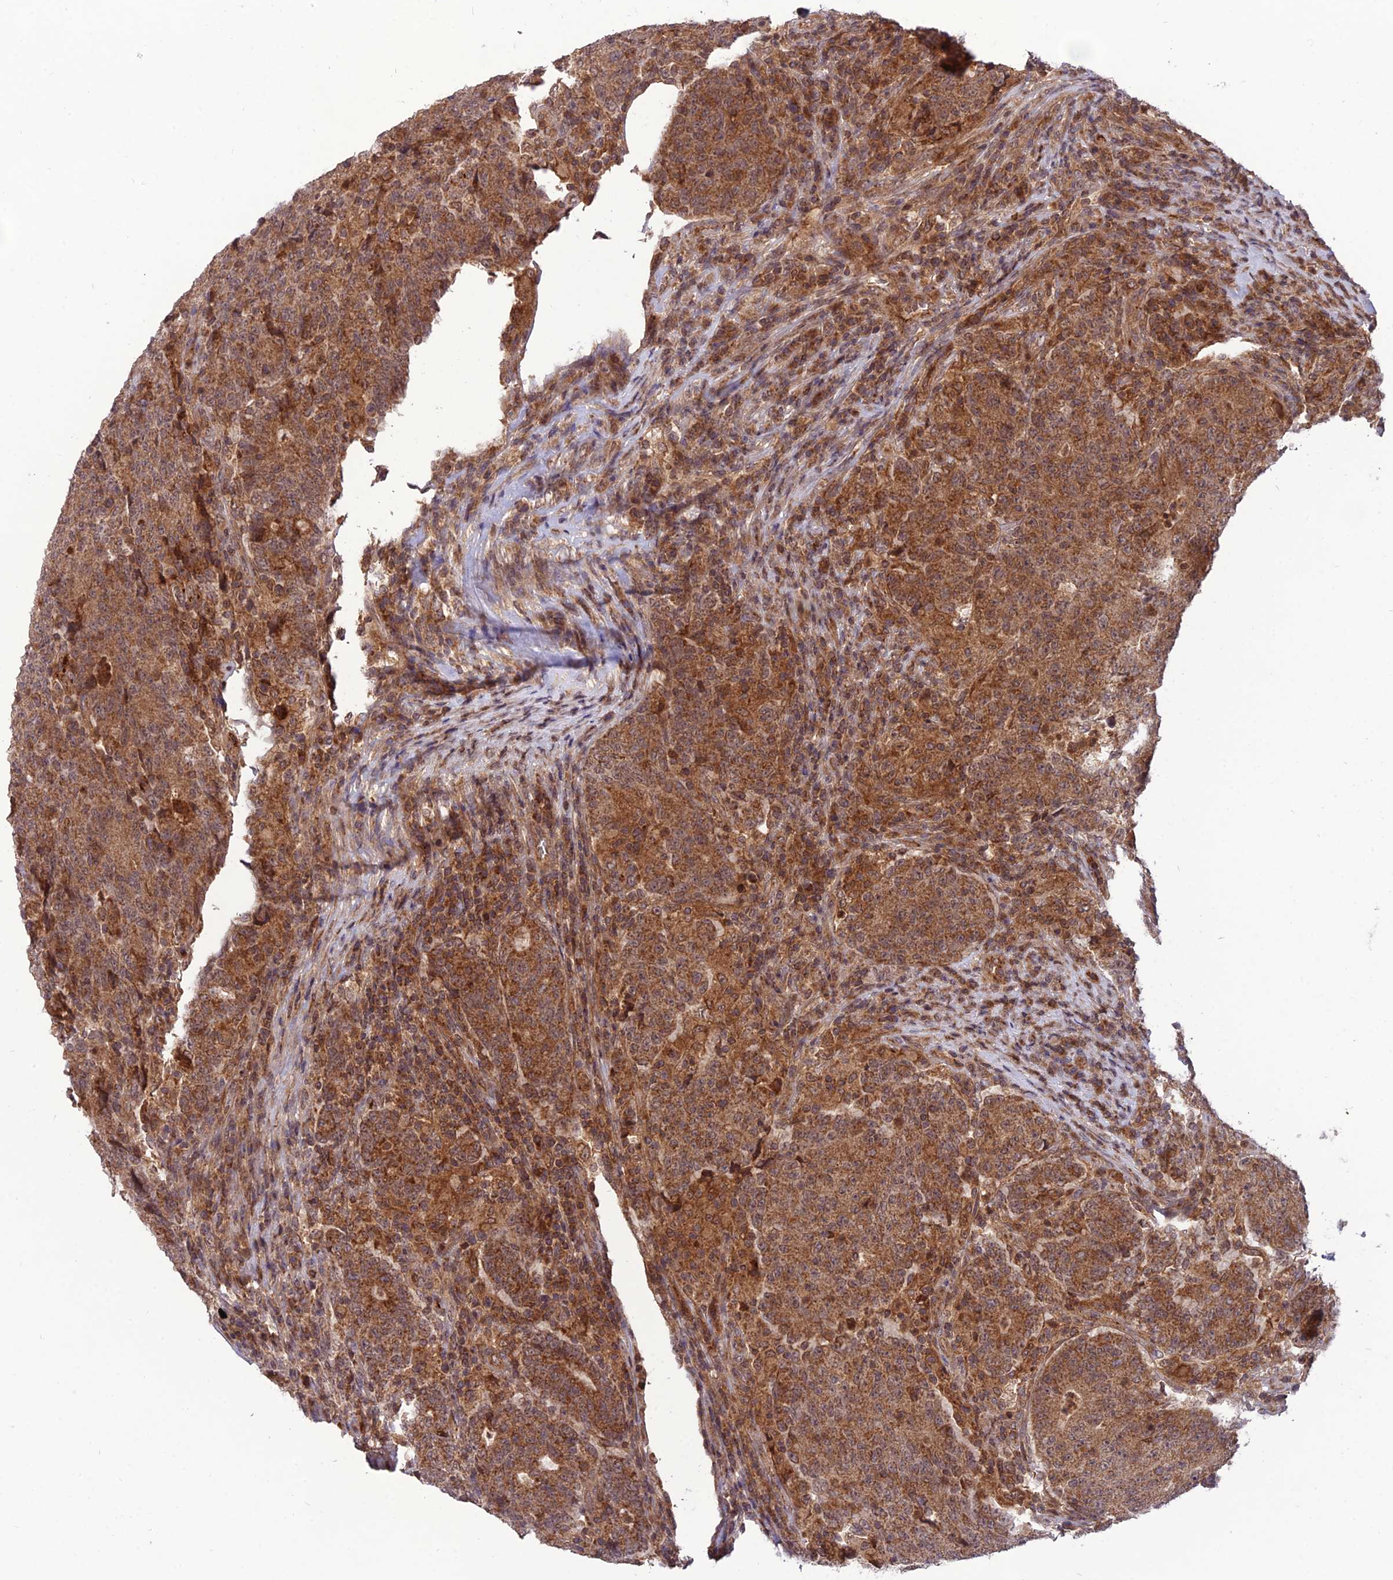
{"staining": {"intensity": "moderate", "quantity": ">75%", "location": "cytoplasmic/membranous"}, "tissue": "colorectal cancer", "cell_type": "Tumor cells", "image_type": "cancer", "snomed": [{"axis": "morphology", "description": "Adenocarcinoma, NOS"}, {"axis": "topography", "description": "Colon"}], "caption": "Human colorectal cancer stained for a protein (brown) demonstrates moderate cytoplasmic/membranous positive positivity in approximately >75% of tumor cells.", "gene": "NDUFC1", "patient": {"sex": "female", "age": 75}}